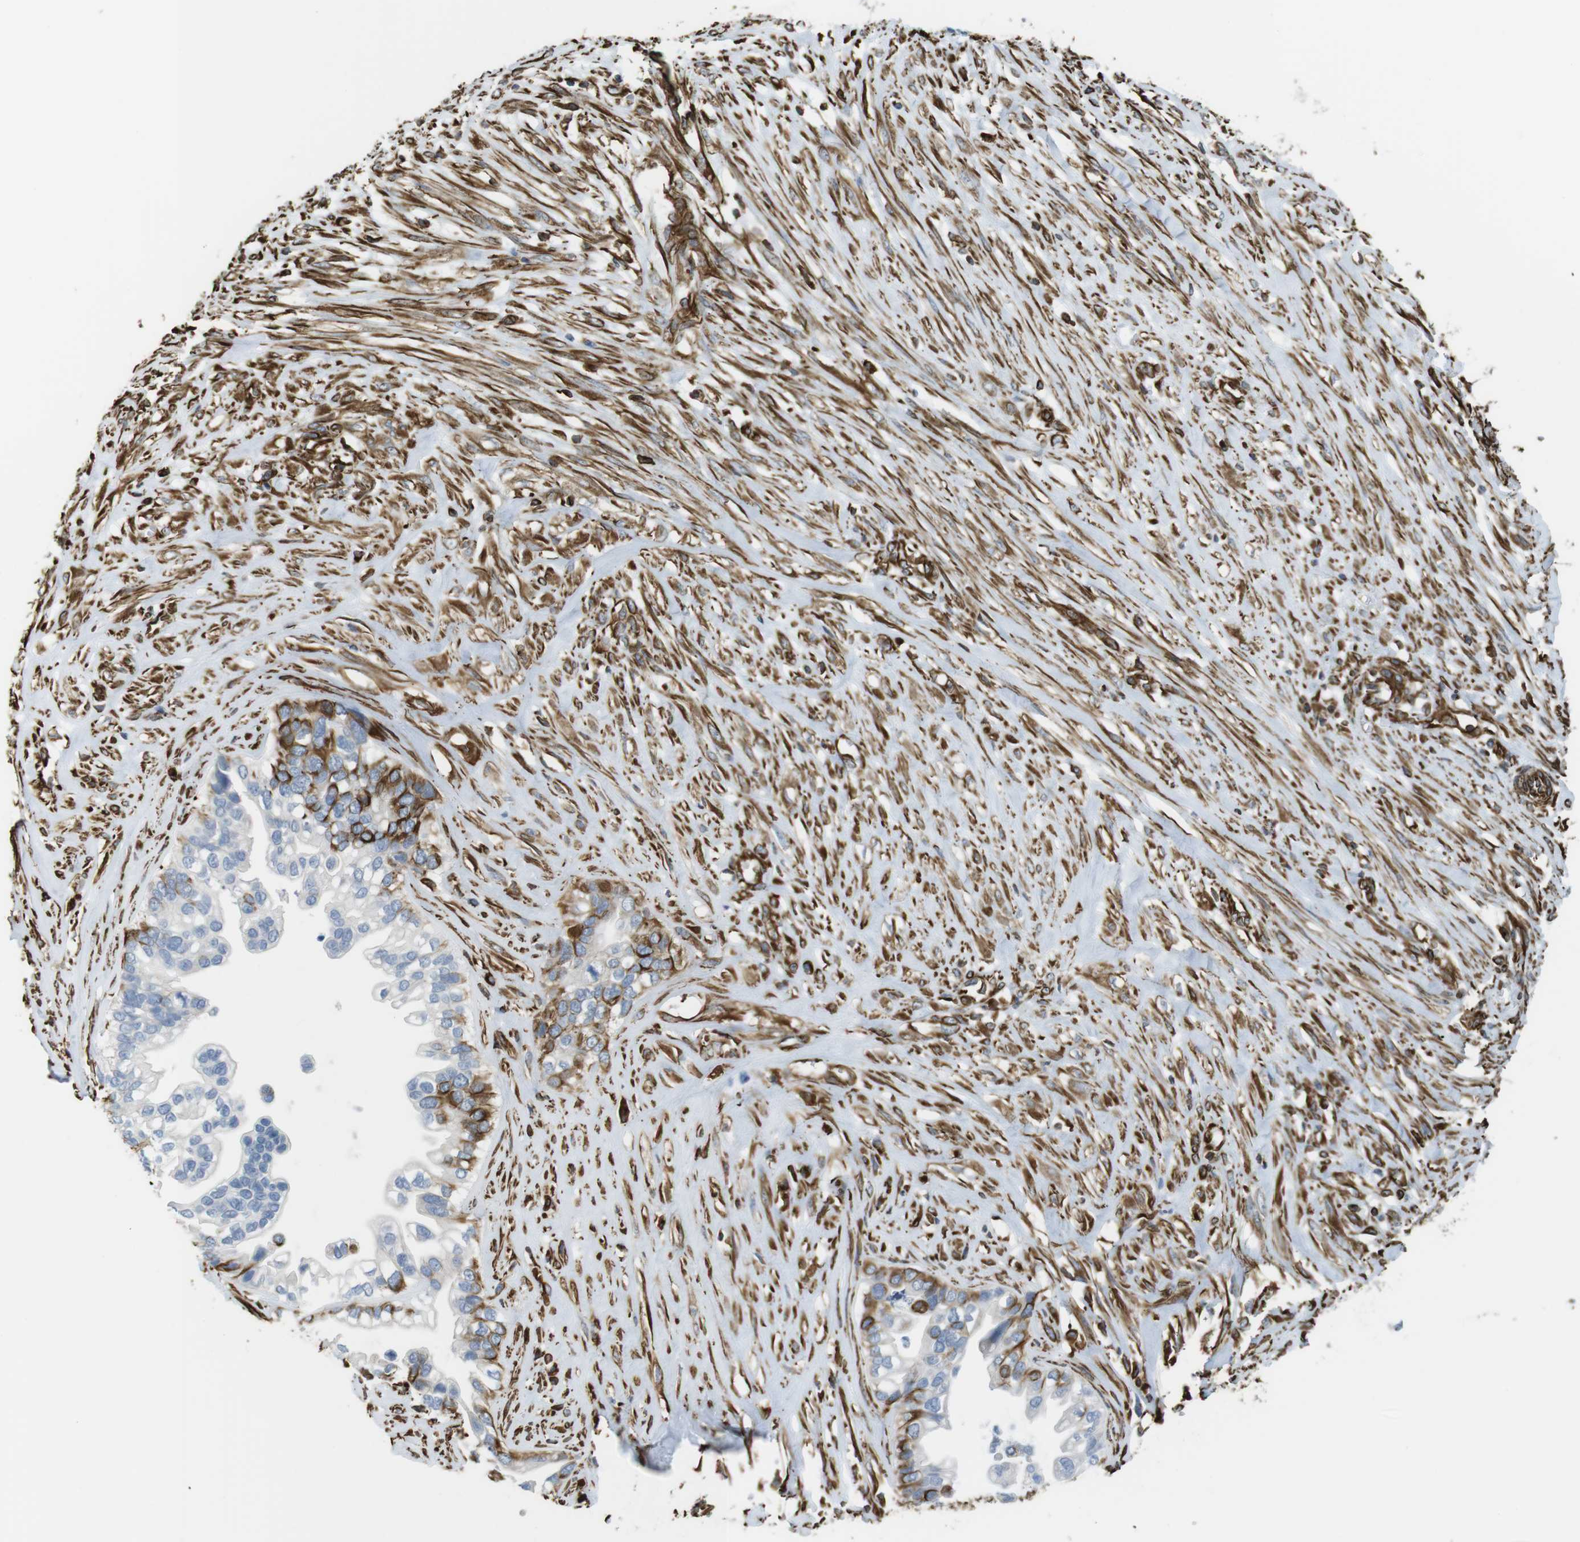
{"staining": {"intensity": "negative", "quantity": "none", "location": "none"}, "tissue": "ovarian cancer", "cell_type": "Tumor cells", "image_type": "cancer", "snomed": [{"axis": "morphology", "description": "Cystadenocarcinoma, mucinous, NOS"}, {"axis": "topography", "description": "Ovary"}], "caption": "A photomicrograph of ovarian cancer stained for a protein exhibits no brown staining in tumor cells.", "gene": "RALGPS1", "patient": {"sex": "female", "age": 80}}